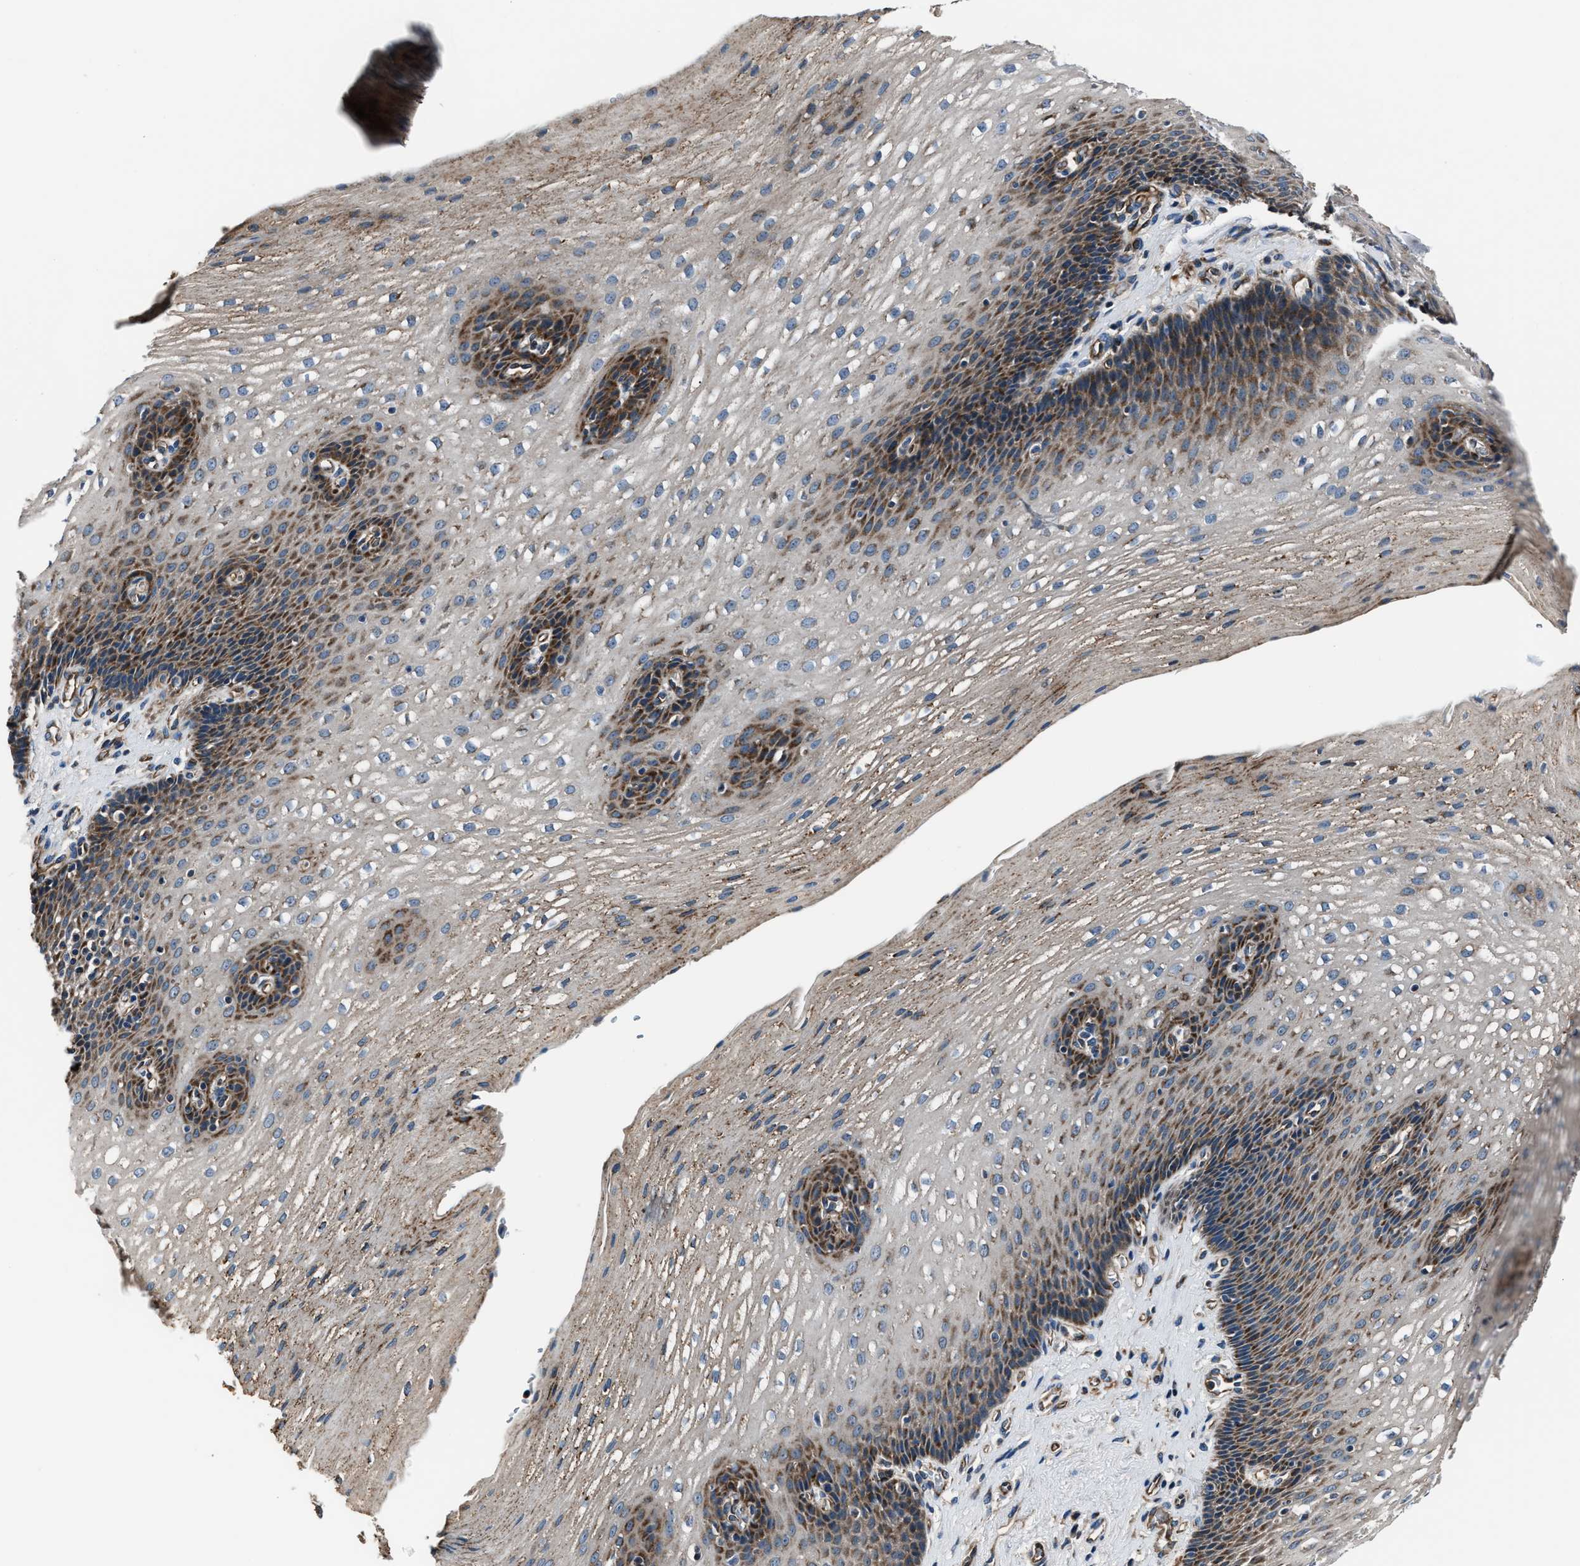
{"staining": {"intensity": "moderate", "quantity": ">75%", "location": "cytoplasmic/membranous"}, "tissue": "esophagus", "cell_type": "Squamous epithelial cells", "image_type": "normal", "snomed": [{"axis": "morphology", "description": "Normal tissue, NOS"}, {"axis": "topography", "description": "Esophagus"}], "caption": "The immunohistochemical stain labels moderate cytoplasmic/membranous positivity in squamous epithelial cells of benign esophagus. Ihc stains the protein in brown and the nuclei are stained blue.", "gene": "ENSG00000281039", "patient": {"sex": "male", "age": 48}}